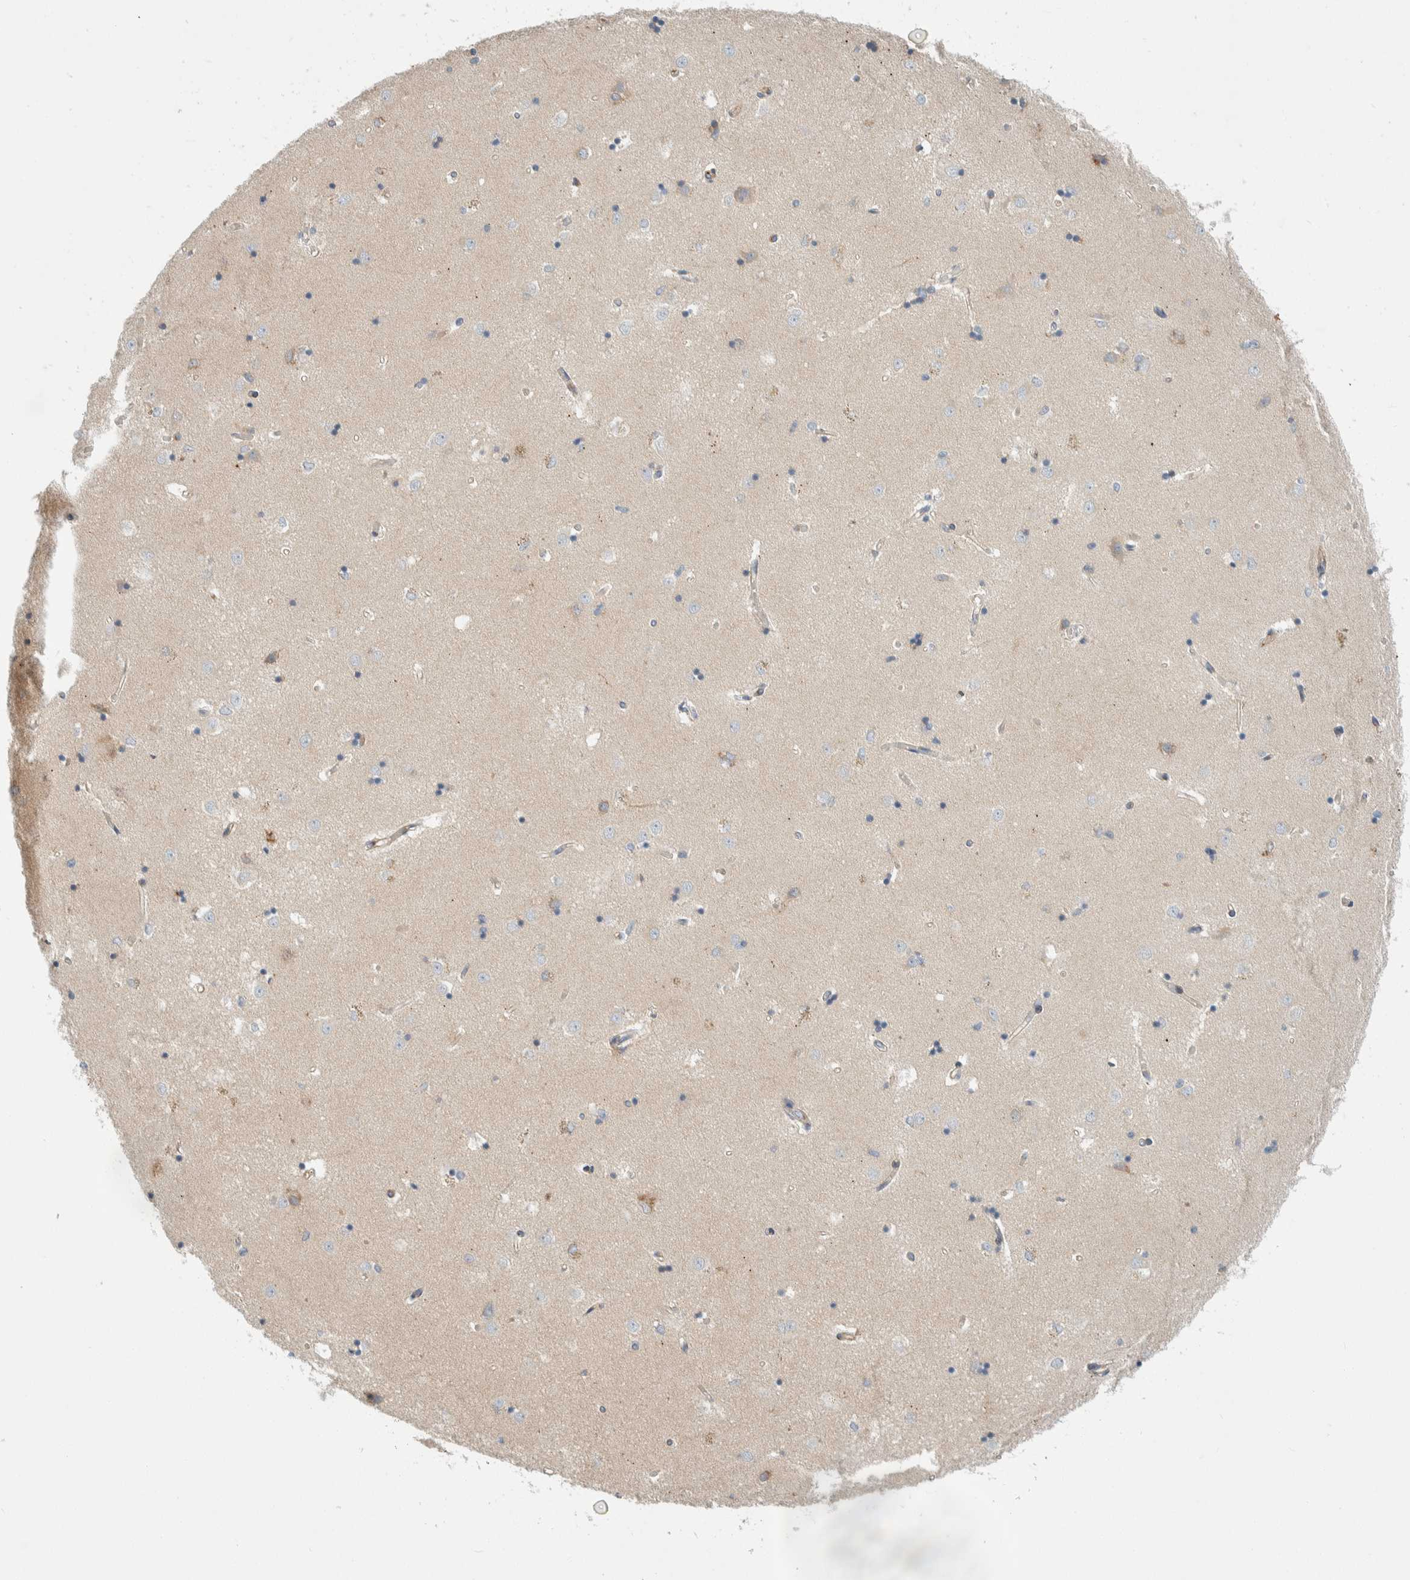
{"staining": {"intensity": "moderate", "quantity": "25%-75%", "location": "cytoplasmic/membranous"}, "tissue": "caudate", "cell_type": "Glial cells", "image_type": "normal", "snomed": [{"axis": "morphology", "description": "Normal tissue, NOS"}, {"axis": "topography", "description": "Lateral ventricle wall"}], "caption": "A brown stain labels moderate cytoplasmic/membranous expression of a protein in glial cells of unremarkable human caudate.", "gene": "TMEM184B", "patient": {"sex": "male", "age": 45}}